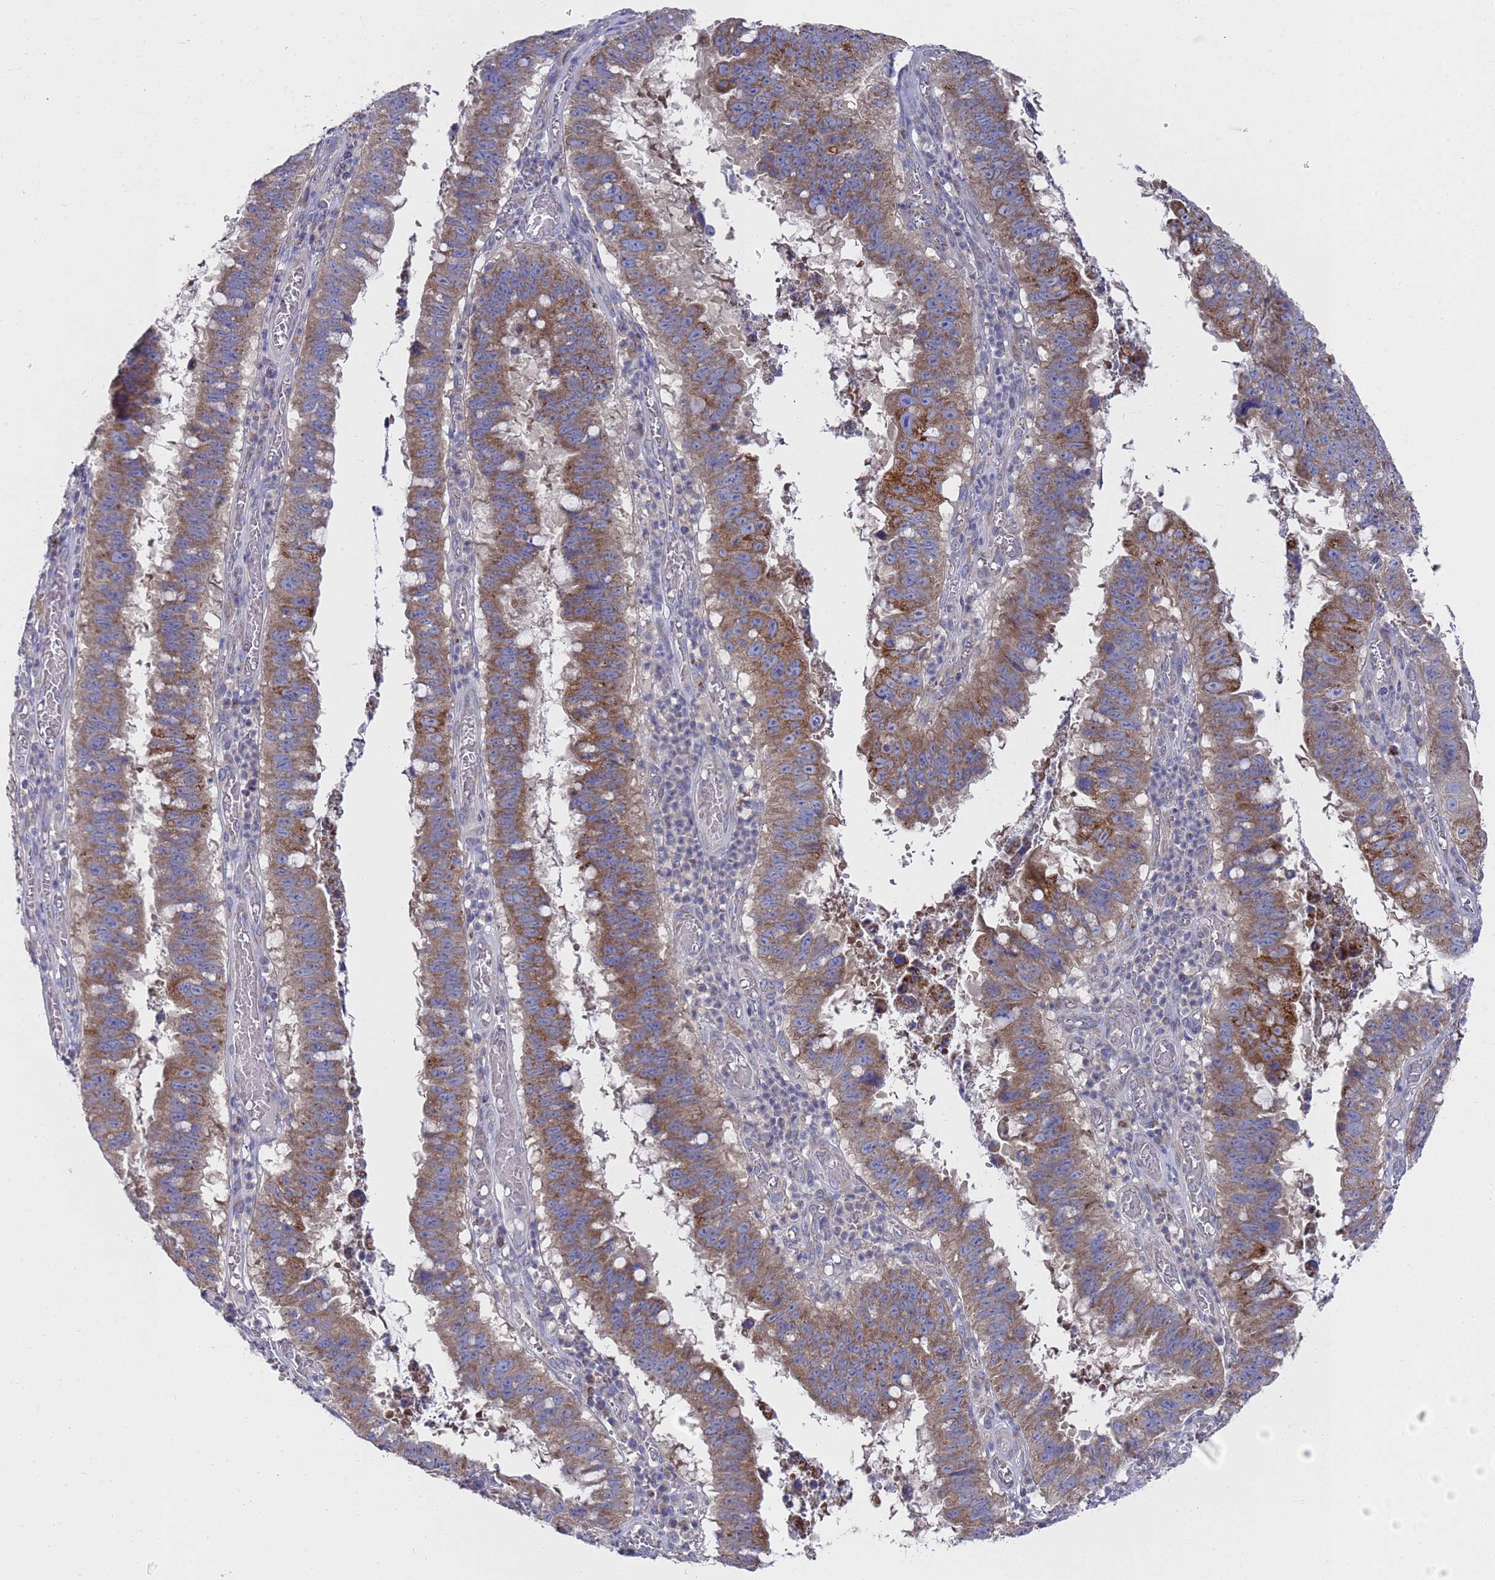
{"staining": {"intensity": "moderate", "quantity": ">75%", "location": "cytoplasmic/membranous"}, "tissue": "stomach cancer", "cell_type": "Tumor cells", "image_type": "cancer", "snomed": [{"axis": "morphology", "description": "Adenocarcinoma, NOS"}, {"axis": "topography", "description": "Stomach"}], "caption": "This is a histology image of immunohistochemistry (IHC) staining of stomach adenocarcinoma, which shows moderate expression in the cytoplasmic/membranous of tumor cells.", "gene": "NPEPPS", "patient": {"sex": "male", "age": 59}}